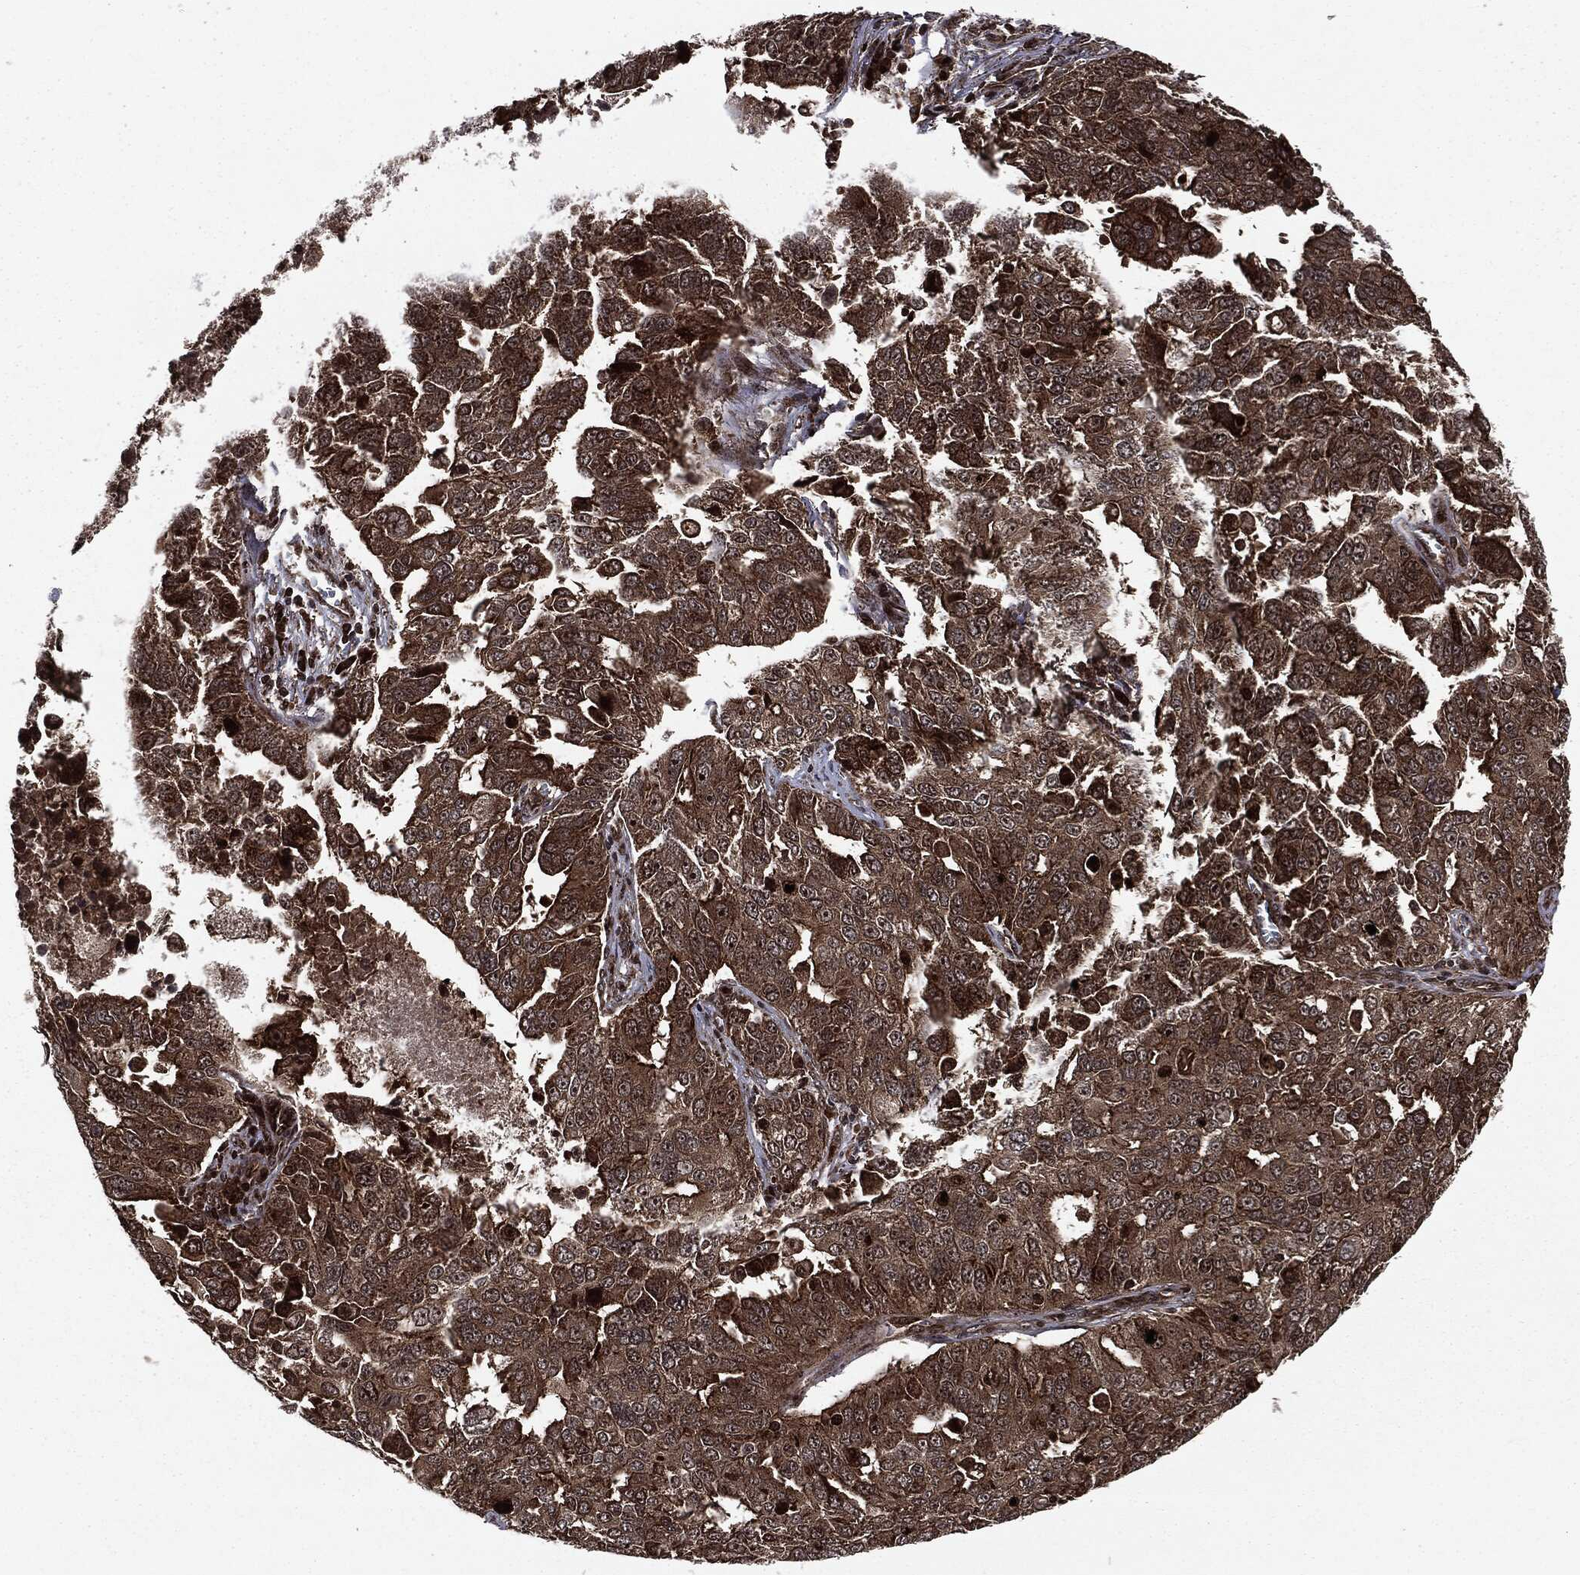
{"staining": {"intensity": "moderate", "quantity": ">75%", "location": "cytoplasmic/membranous,nuclear"}, "tissue": "ovarian cancer", "cell_type": "Tumor cells", "image_type": "cancer", "snomed": [{"axis": "morphology", "description": "Carcinoma, endometroid"}, {"axis": "topography", "description": "Soft tissue"}, {"axis": "topography", "description": "Ovary"}], "caption": "DAB immunohistochemical staining of endometroid carcinoma (ovarian) demonstrates moderate cytoplasmic/membranous and nuclear protein staining in about >75% of tumor cells.", "gene": "CARD6", "patient": {"sex": "female", "age": 52}}